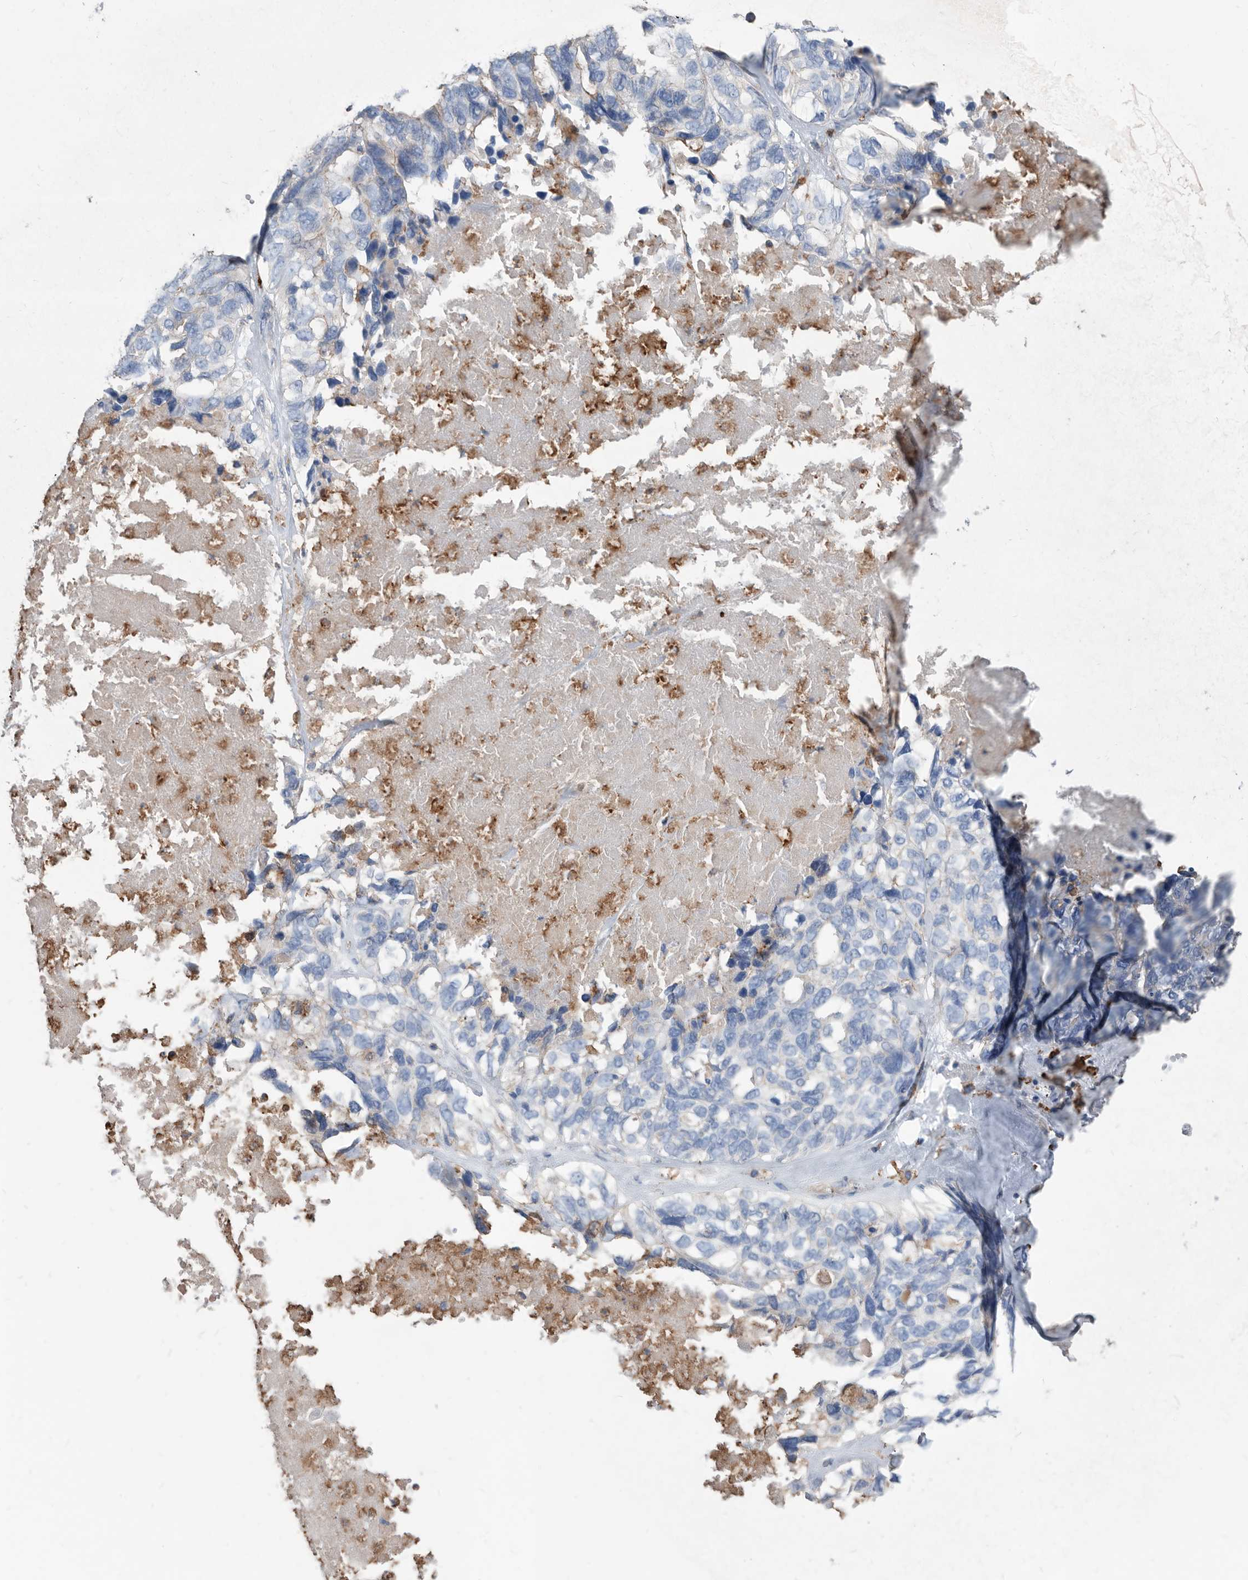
{"staining": {"intensity": "negative", "quantity": "none", "location": "none"}, "tissue": "ovarian cancer", "cell_type": "Tumor cells", "image_type": "cancer", "snomed": [{"axis": "morphology", "description": "Cystadenocarcinoma, serous, NOS"}, {"axis": "topography", "description": "Ovary"}], "caption": "Immunohistochemistry (IHC) of human ovarian cancer shows no positivity in tumor cells.", "gene": "MS4A4A", "patient": {"sex": "female", "age": 79}}